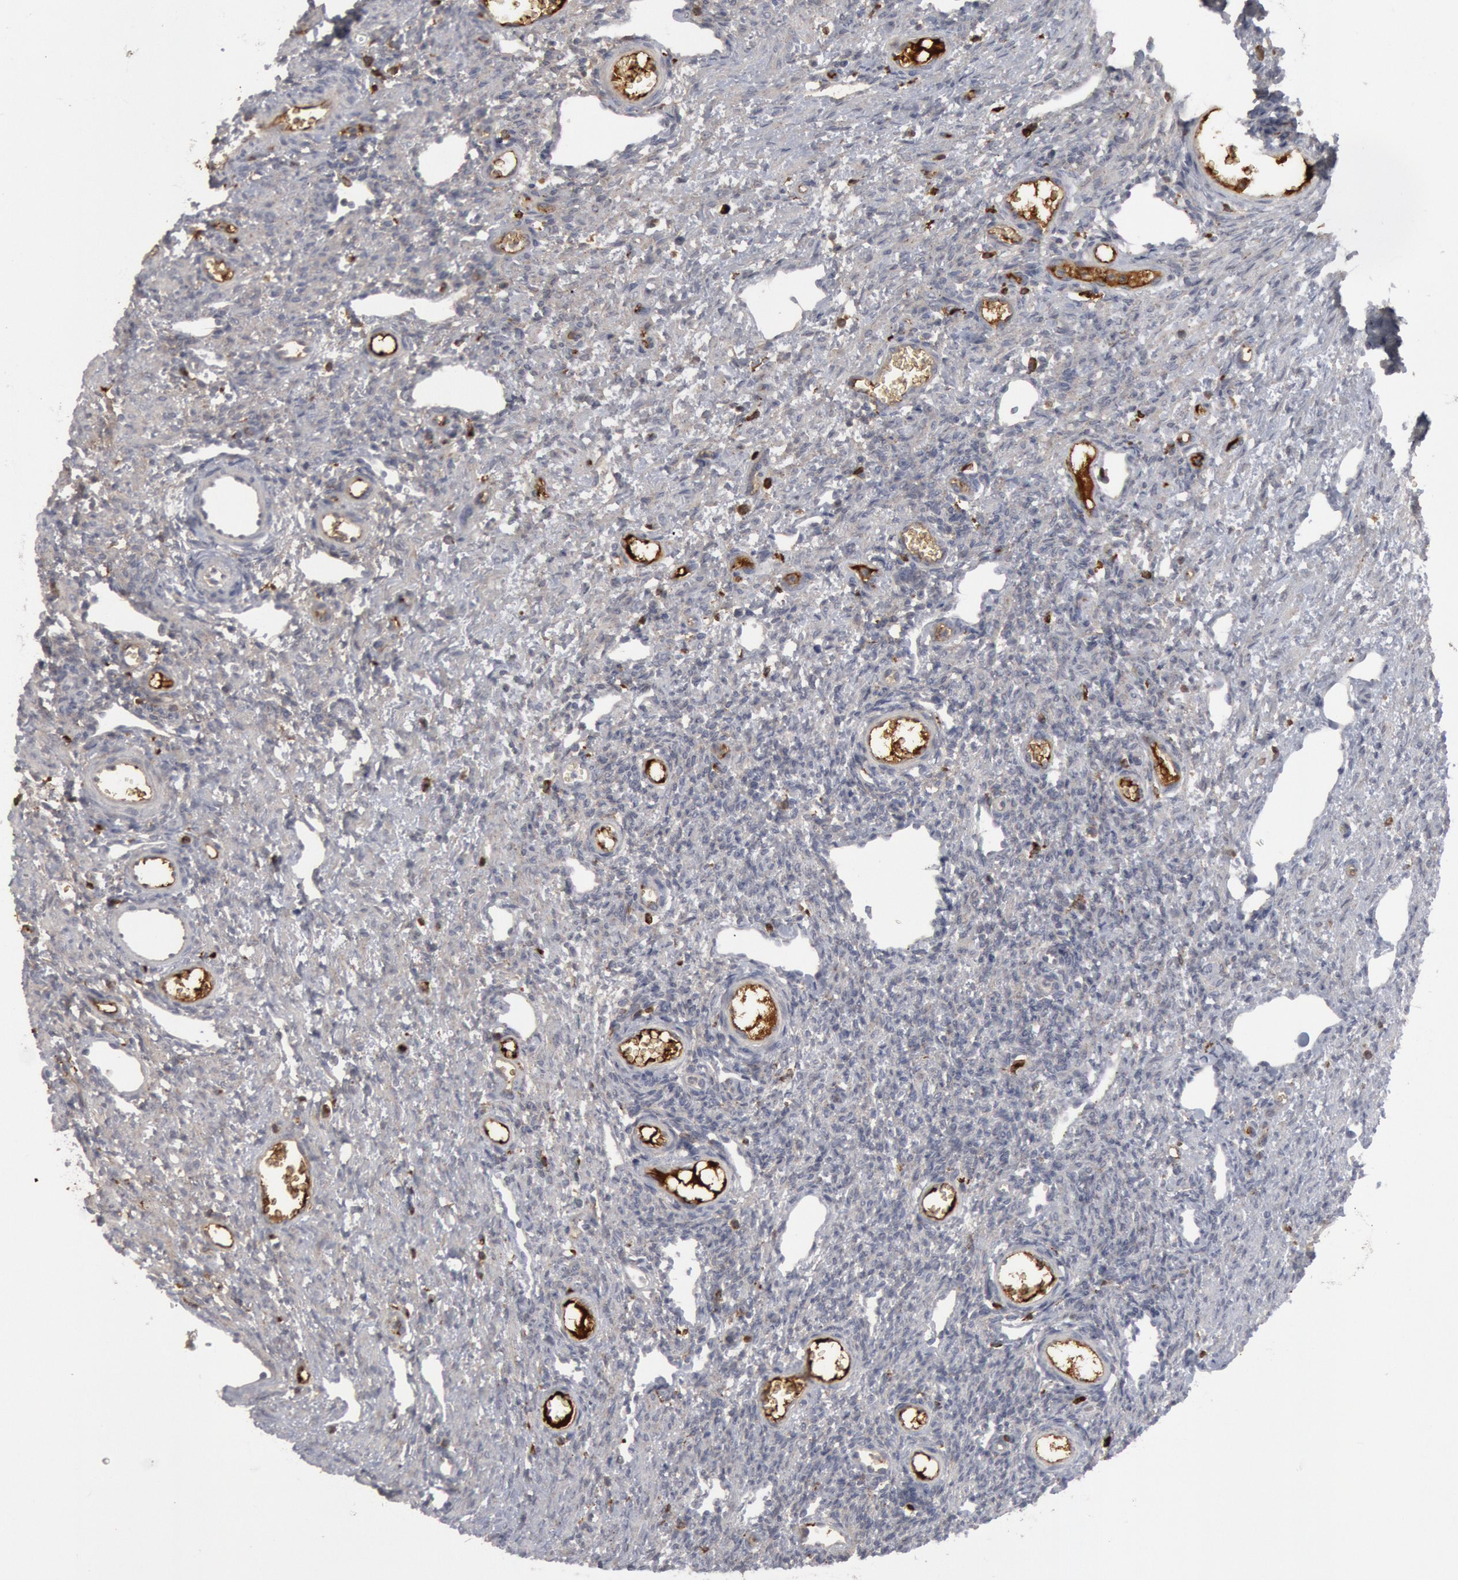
{"staining": {"intensity": "negative", "quantity": "none", "location": "none"}, "tissue": "ovary", "cell_type": "Follicle cells", "image_type": "normal", "snomed": [{"axis": "morphology", "description": "Normal tissue, NOS"}, {"axis": "topography", "description": "Ovary"}], "caption": "The IHC micrograph has no significant positivity in follicle cells of ovary. (Stains: DAB (3,3'-diaminobenzidine) immunohistochemistry with hematoxylin counter stain, Microscopy: brightfield microscopy at high magnification).", "gene": "C1QC", "patient": {"sex": "female", "age": 33}}